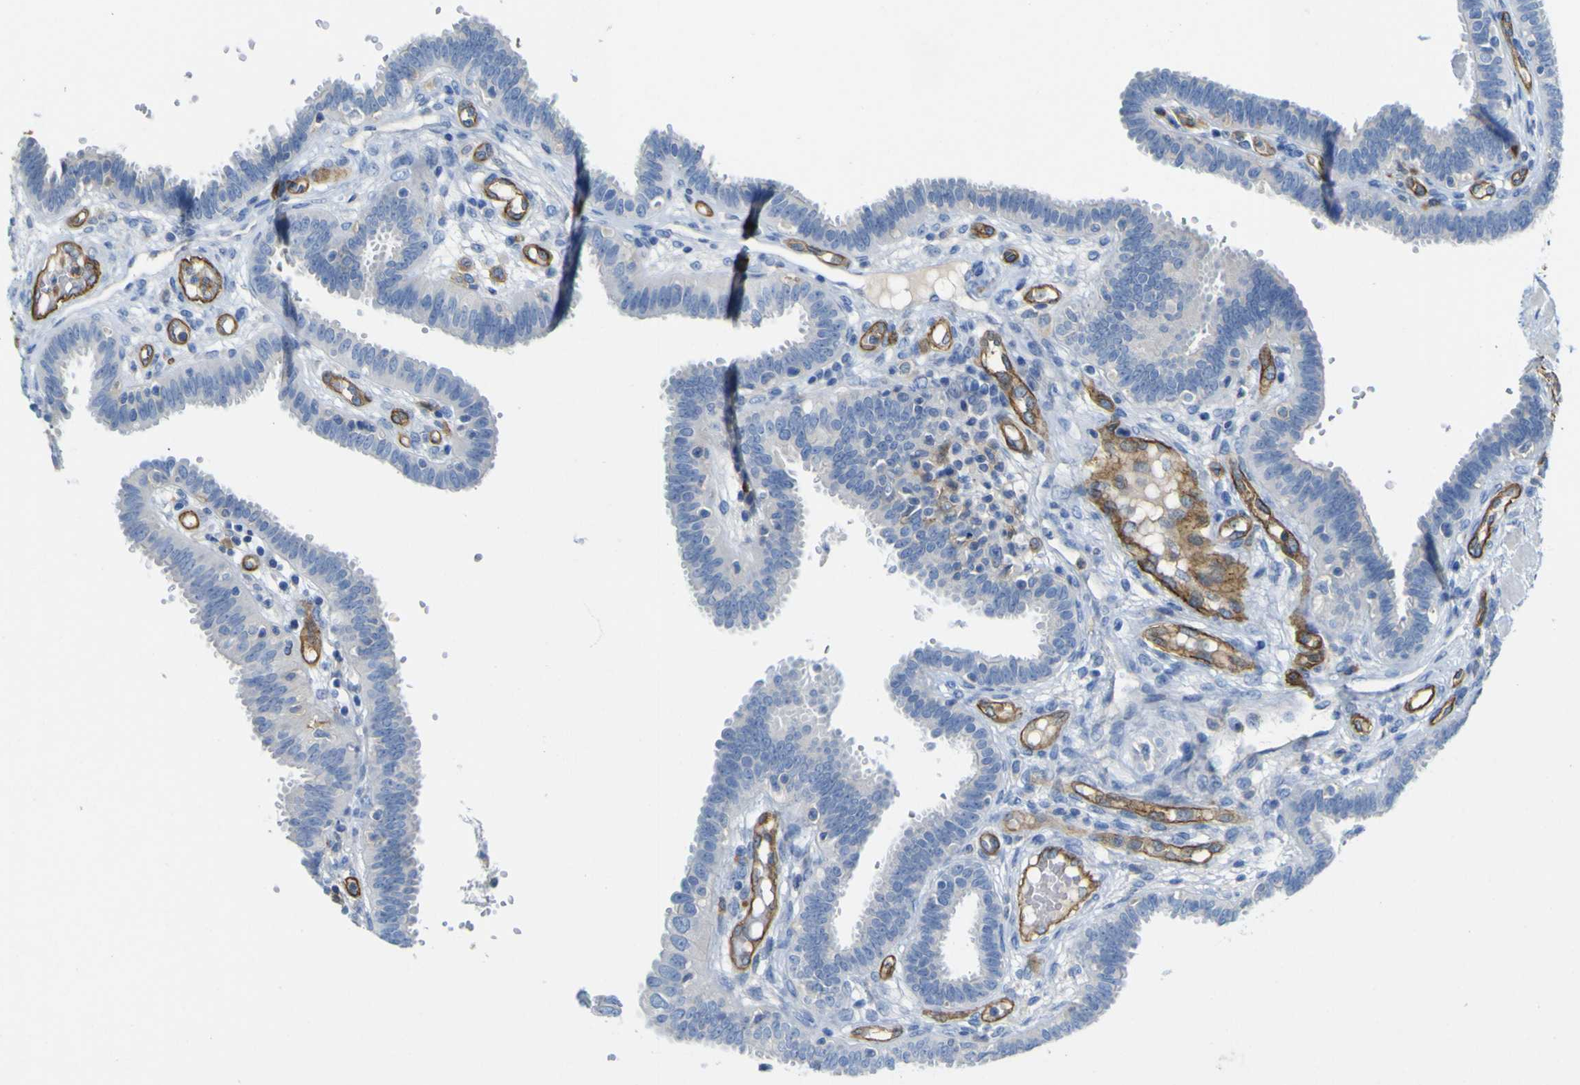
{"staining": {"intensity": "negative", "quantity": "none", "location": "none"}, "tissue": "fallopian tube", "cell_type": "Glandular cells", "image_type": "normal", "snomed": [{"axis": "morphology", "description": "Normal tissue, NOS"}, {"axis": "topography", "description": "Fallopian tube"}], "caption": "This is an IHC image of unremarkable fallopian tube. There is no positivity in glandular cells.", "gene": "CD93", "patient": {"sex": "female", "age": 32}}